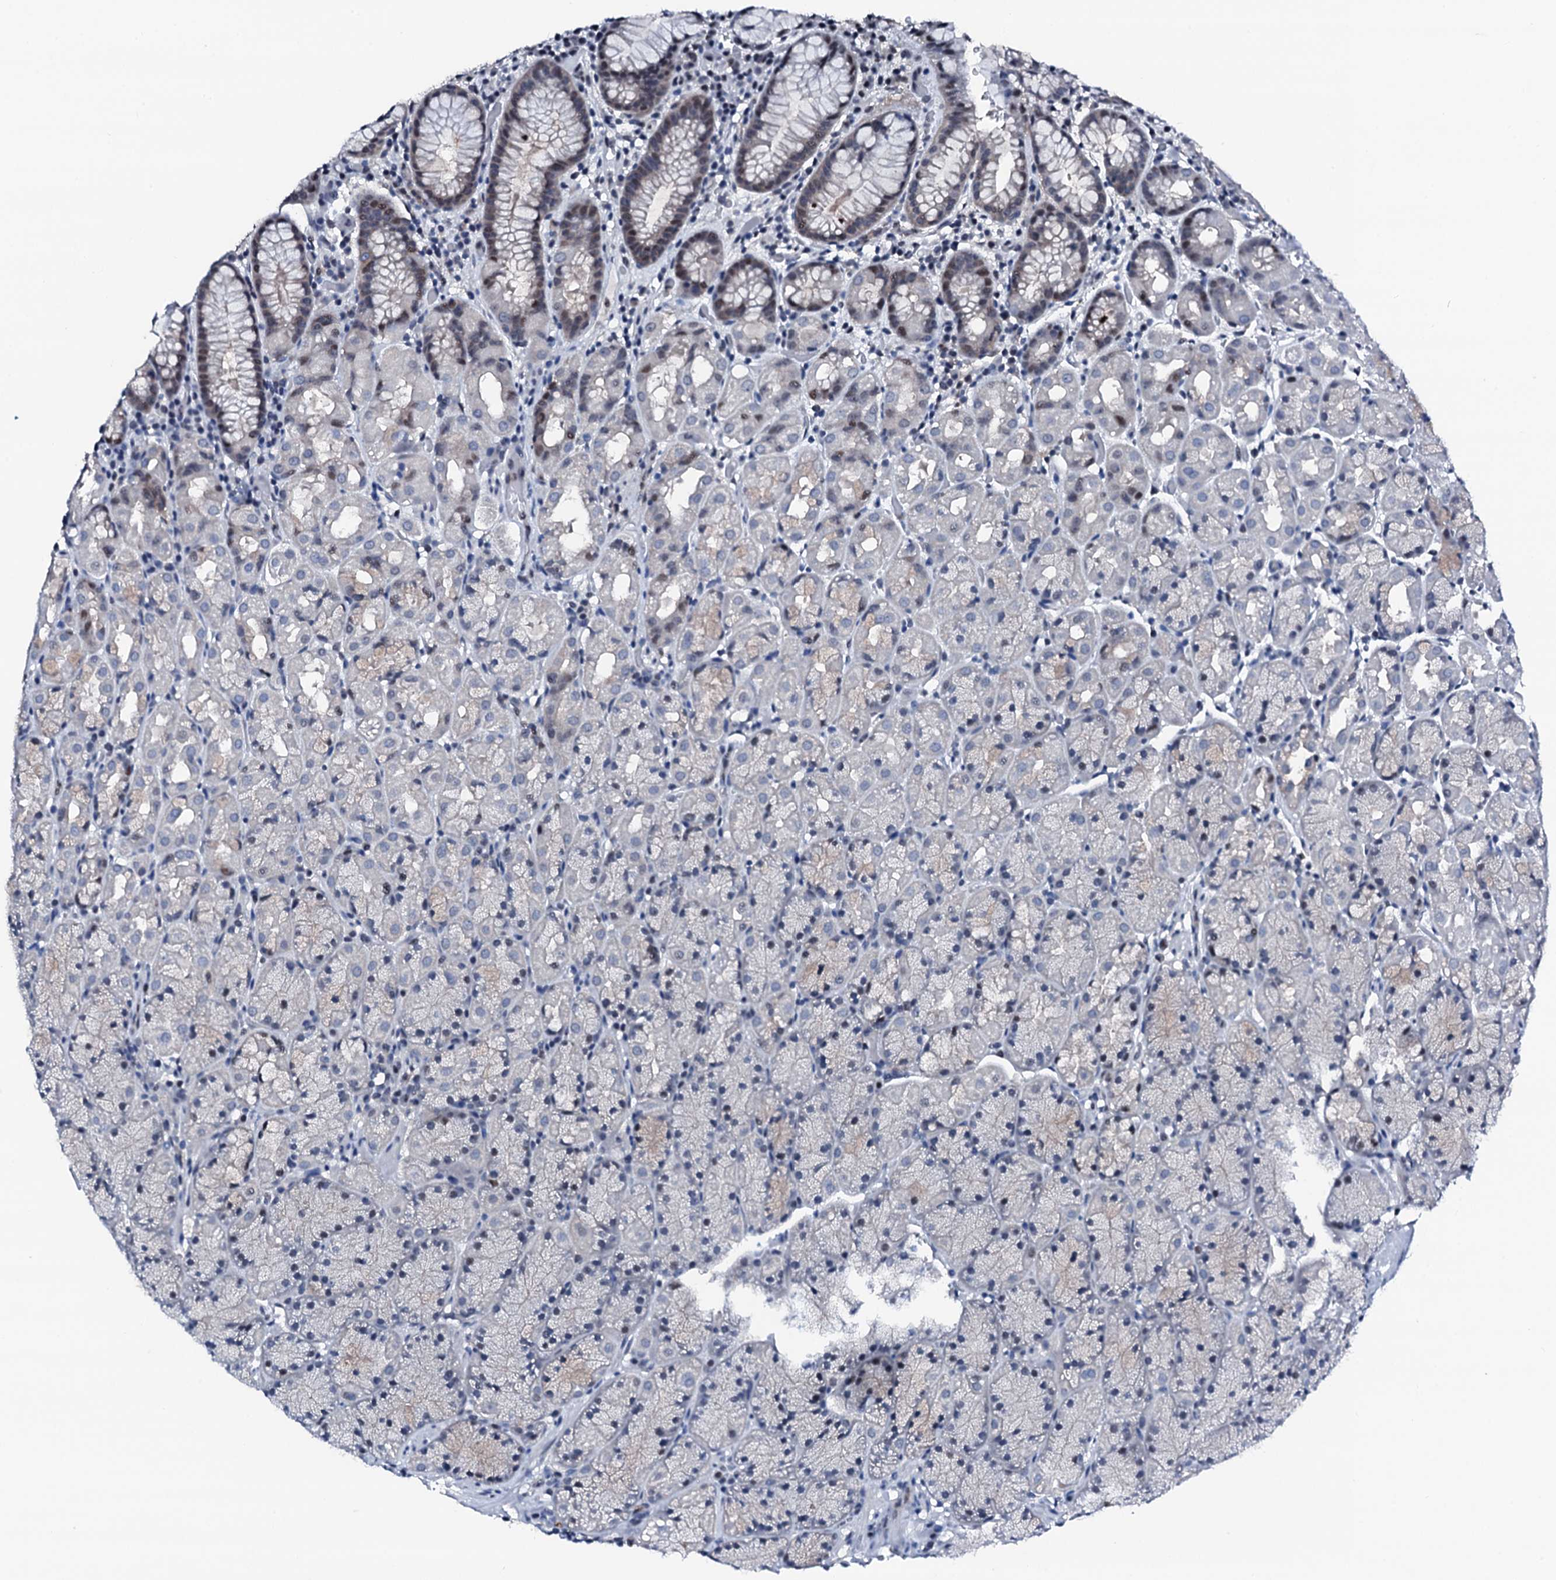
{"staining": {"intensity": "negative", "quantity": "none", "location": "none"}, "tissue": "stomach", "cell_type": "Glandular cells", "image_type": "normal", "snomed": [{"axis": "morphology", "description": "Normal tissue, NOS"}, {"axis": "topography", "description": "Stomach, upper"}, {"axis": "topography", "description": "Stomach, lower"}], "caption": "Immunohistochemistry image of normal stomach stained for a protein (brown), which shows no positivity in glandular cells.", "gene": "TRAFD1", "patient": {"sex": "male", "age": 80}}